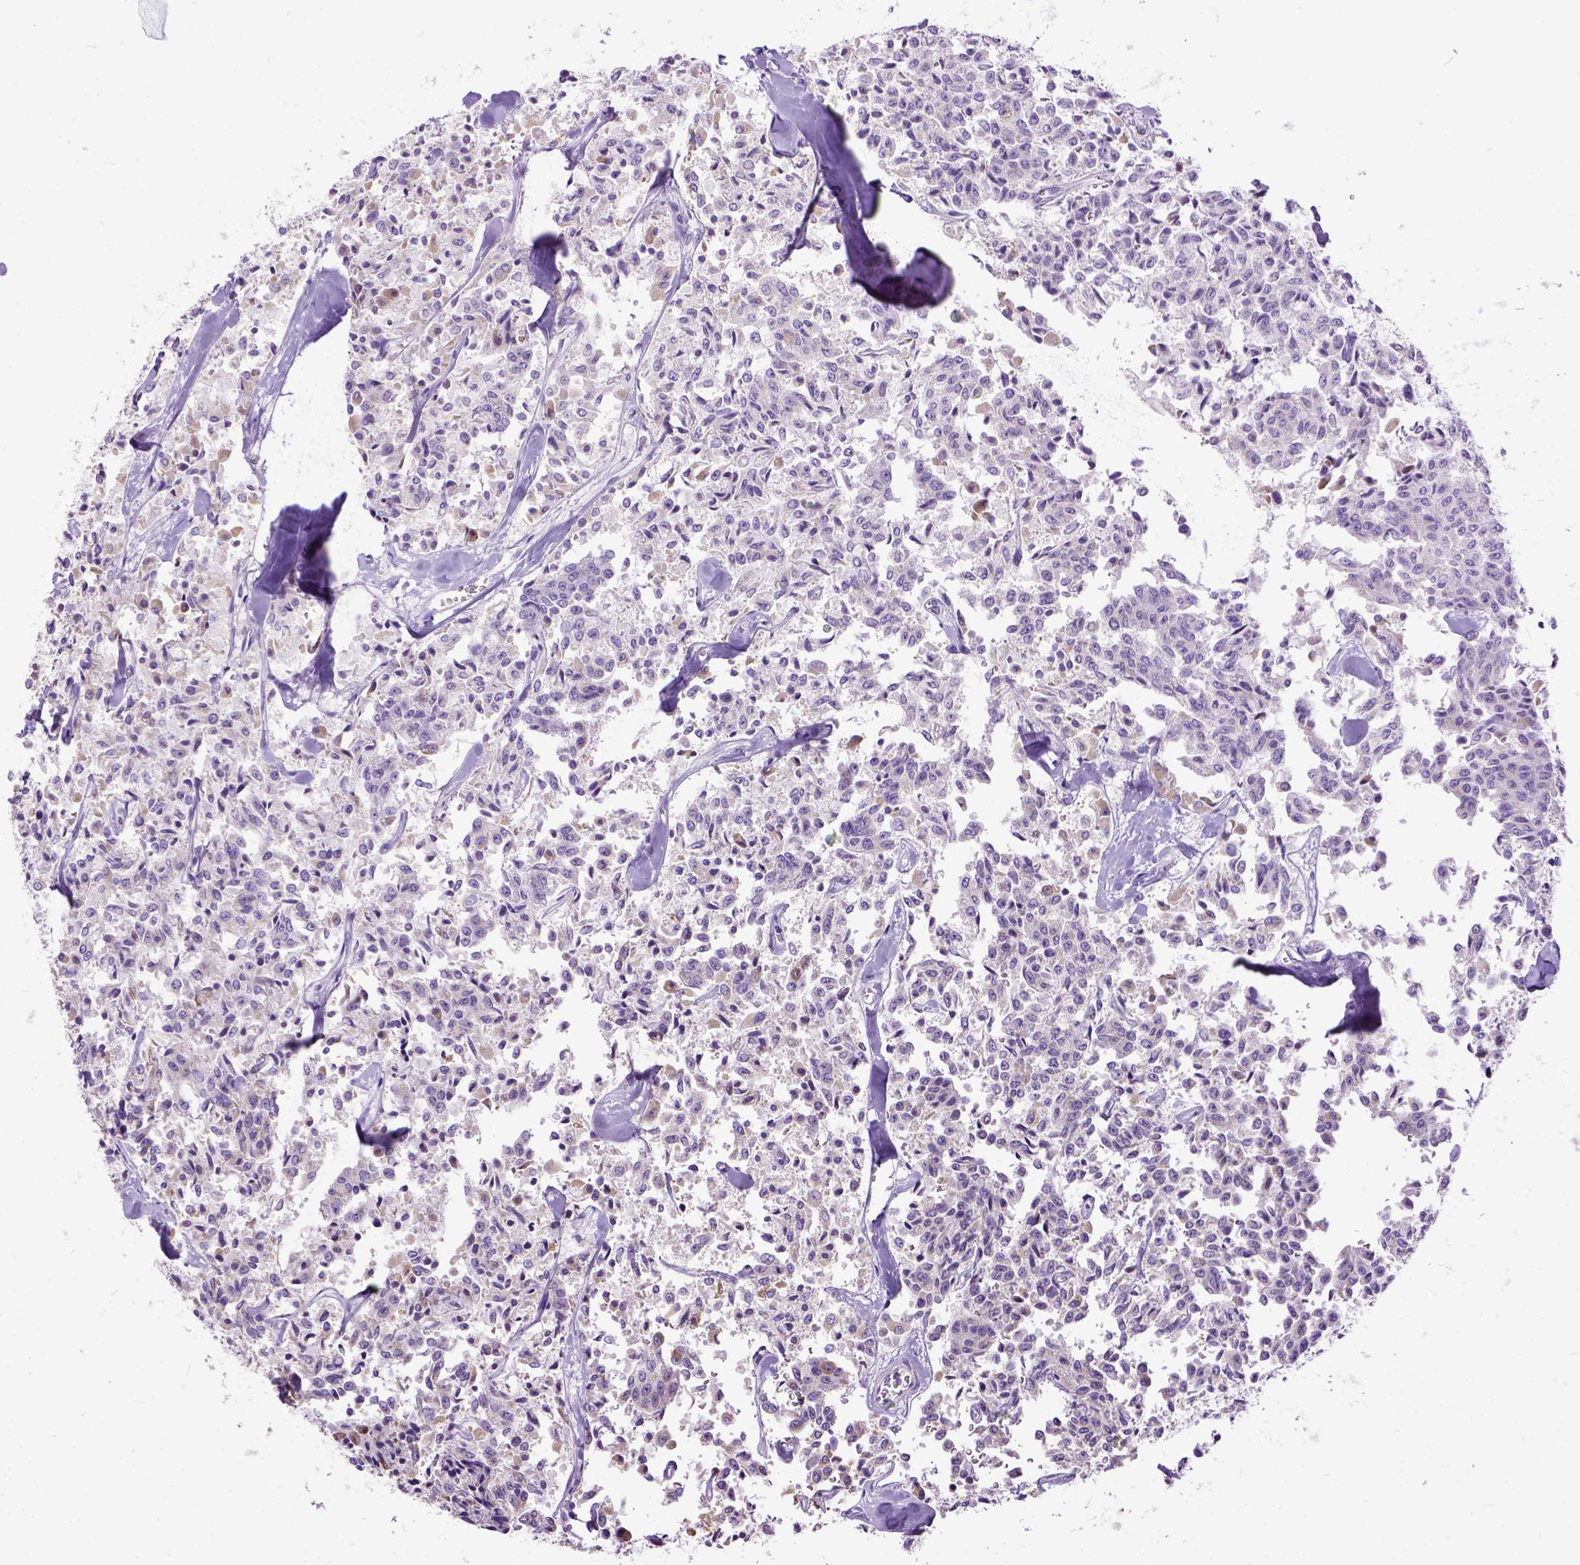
{"staining": {"intensity": "negative", "quantity": "none", "location": "none"}, "tissue": "carcinoid", "cell_type": "Tumor cells", "image_type": "cancer", "snomed": [{"axis": "morphology", "description": "Carcinoid, malignant, NOS"}, {"axis": "topography", "description": "Lung"}], "caption": "IHC of carcinoid exhibits no positivity in tumor cells.", "gene": "CRB1", "patient": {"sex": "male", "age": 71}}